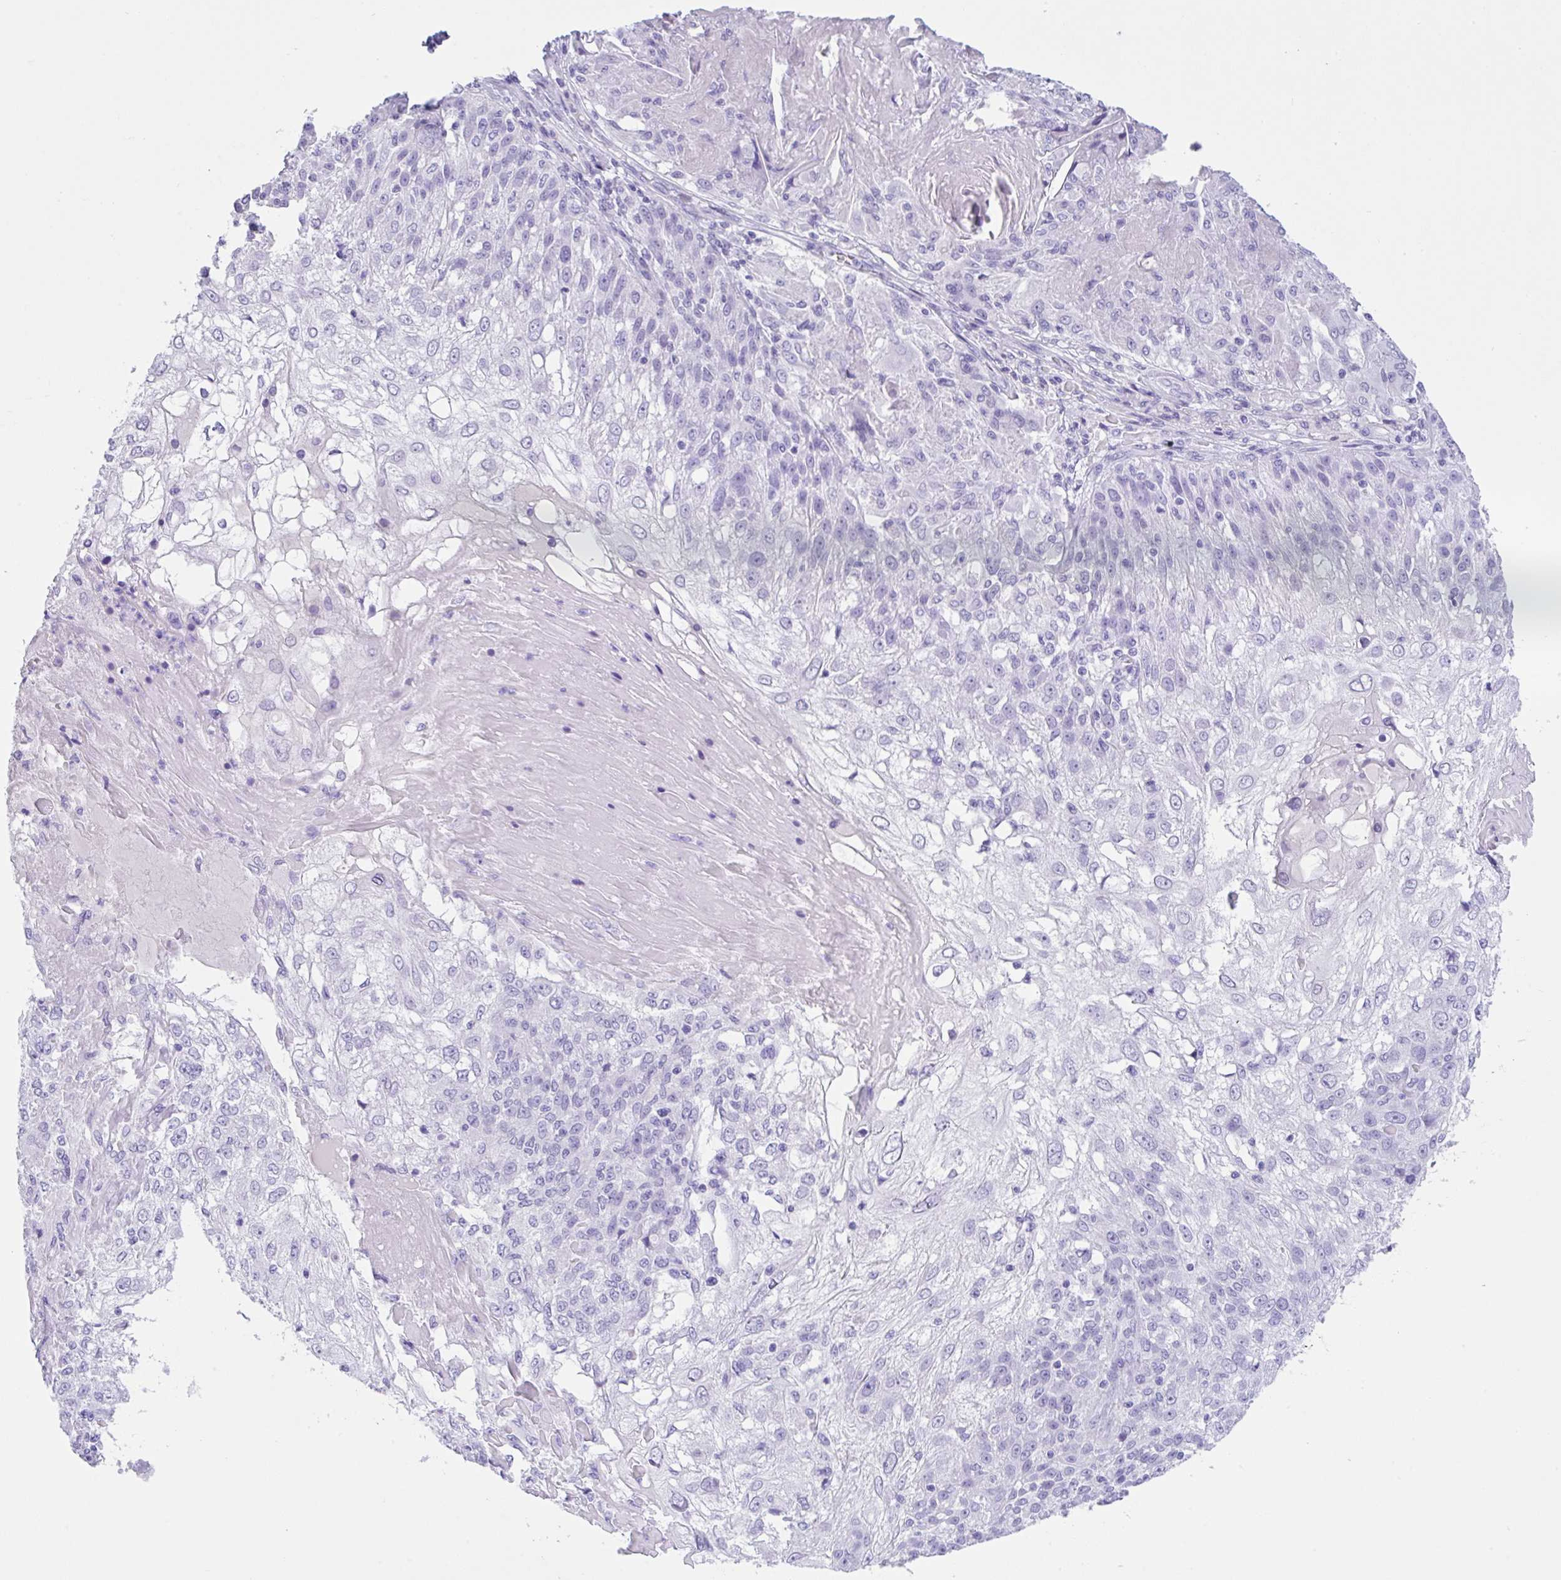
{"staining": {"intensity": "negative", "quantity": "none", "location": "none"}, "tissue": "skin cancer", "cell_type": "Tumor cells", "image_type": "cancer", "snomed": [{"axis": "morphology", "description": "Normal tissue, NOS"}, {"axis": "morphology", "description": "Squamous cell carcinoma, NOS"}, {"axis": "topography", "description": "Skin"}], "caption": "Histopathology image shows no protein positivity in tumor cells of skin cancer (squamous cell carcinoma) tissue.", "gene": "CPA1", "patient": {"sex": "female", "age": 83}}